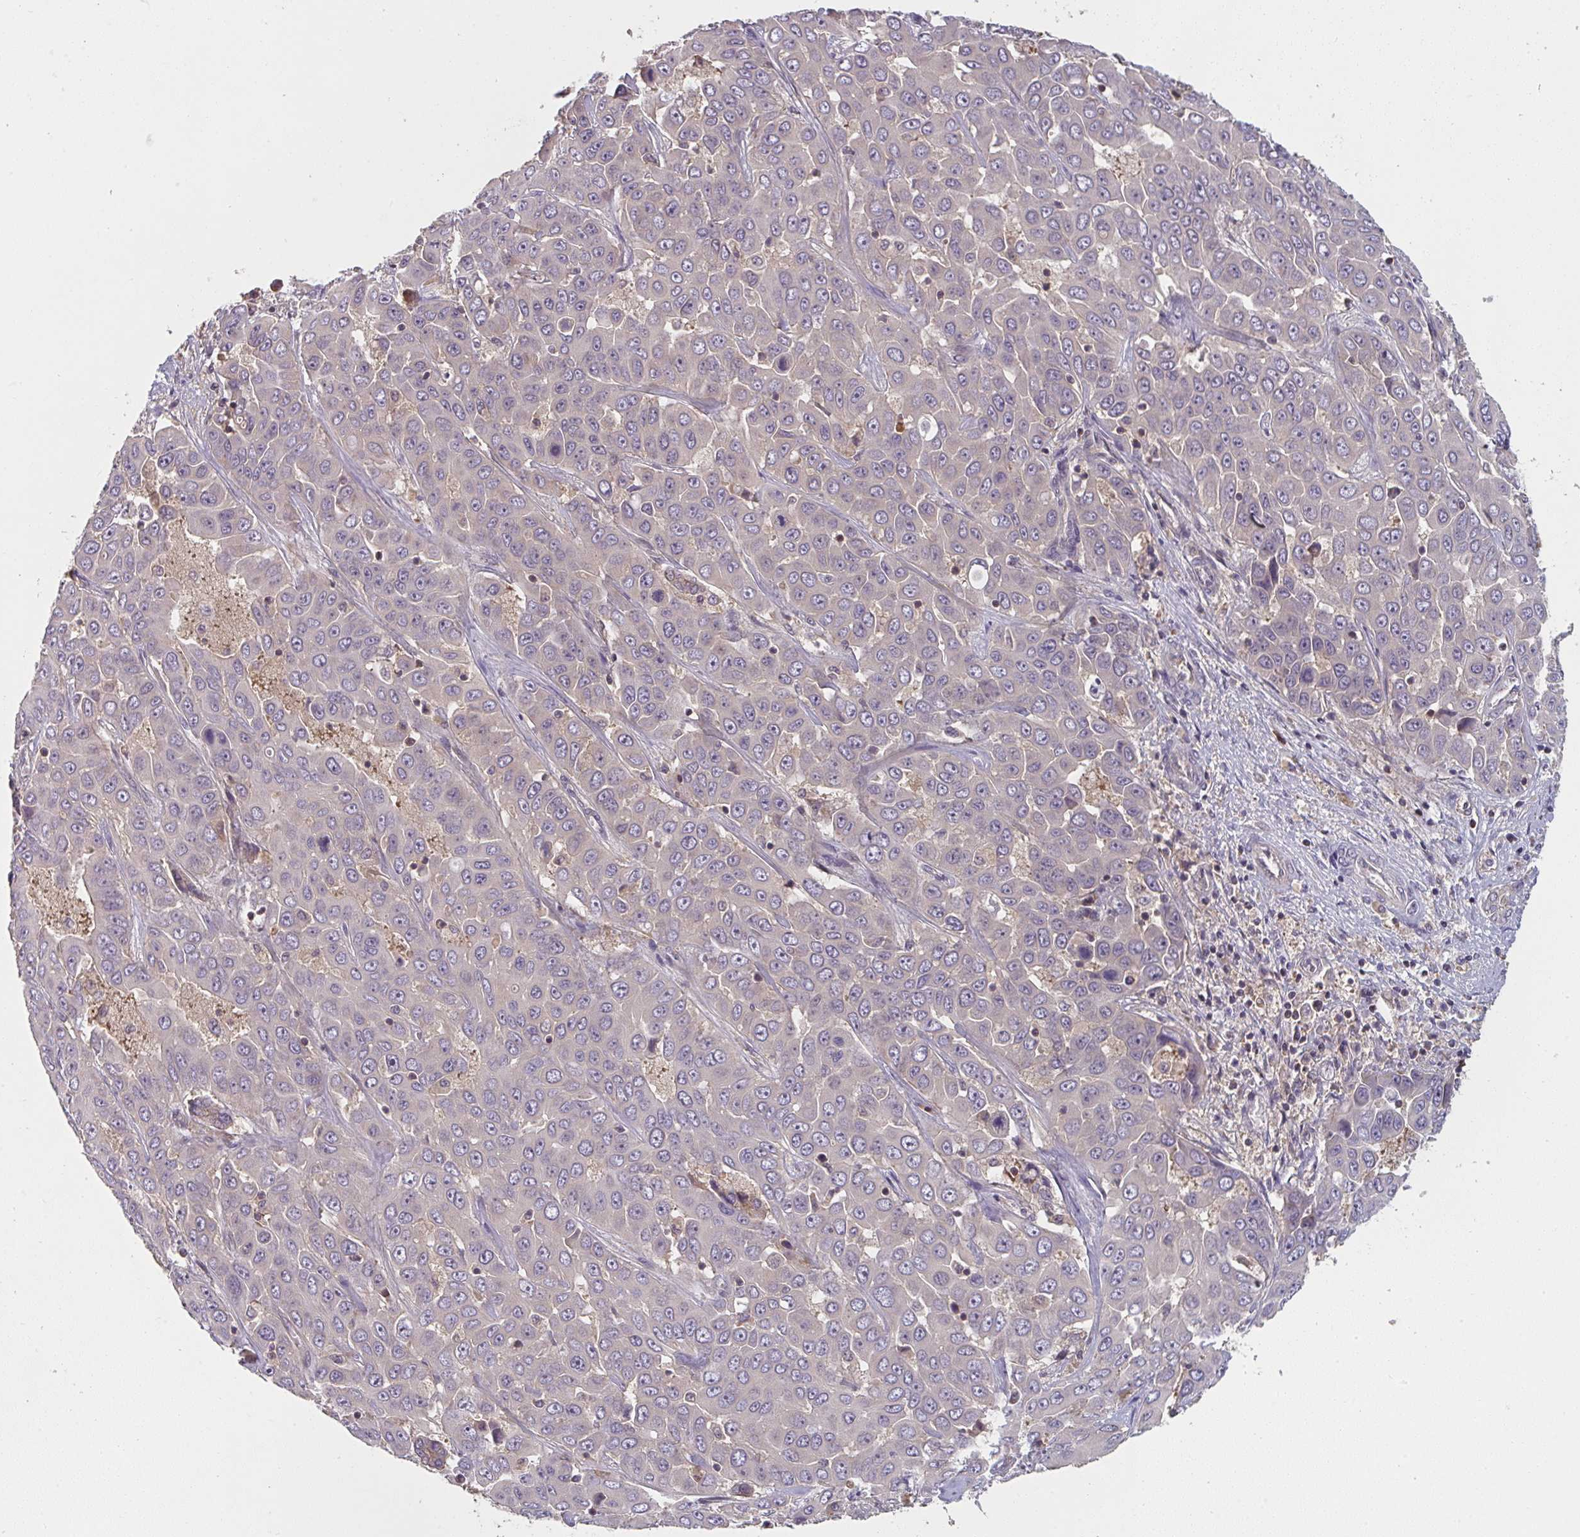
{"staining": {"intensity": "negative", "quantity": "none", "location": "none"}, "tissue": "liver cancer", "cell_type": "Tumor cells", "image_type": "cancer", "snomed": [{"axis": "morphology", "description": "Cholangiocarcinoma"}, {"axis": "topography", "description": "Liver"}], "caption": "Tumor cells show no significant protein positivity in liver cholangiocarcinoma.", "gene": "RANGRF", "patient": {"sex": "female", "age": 52}}